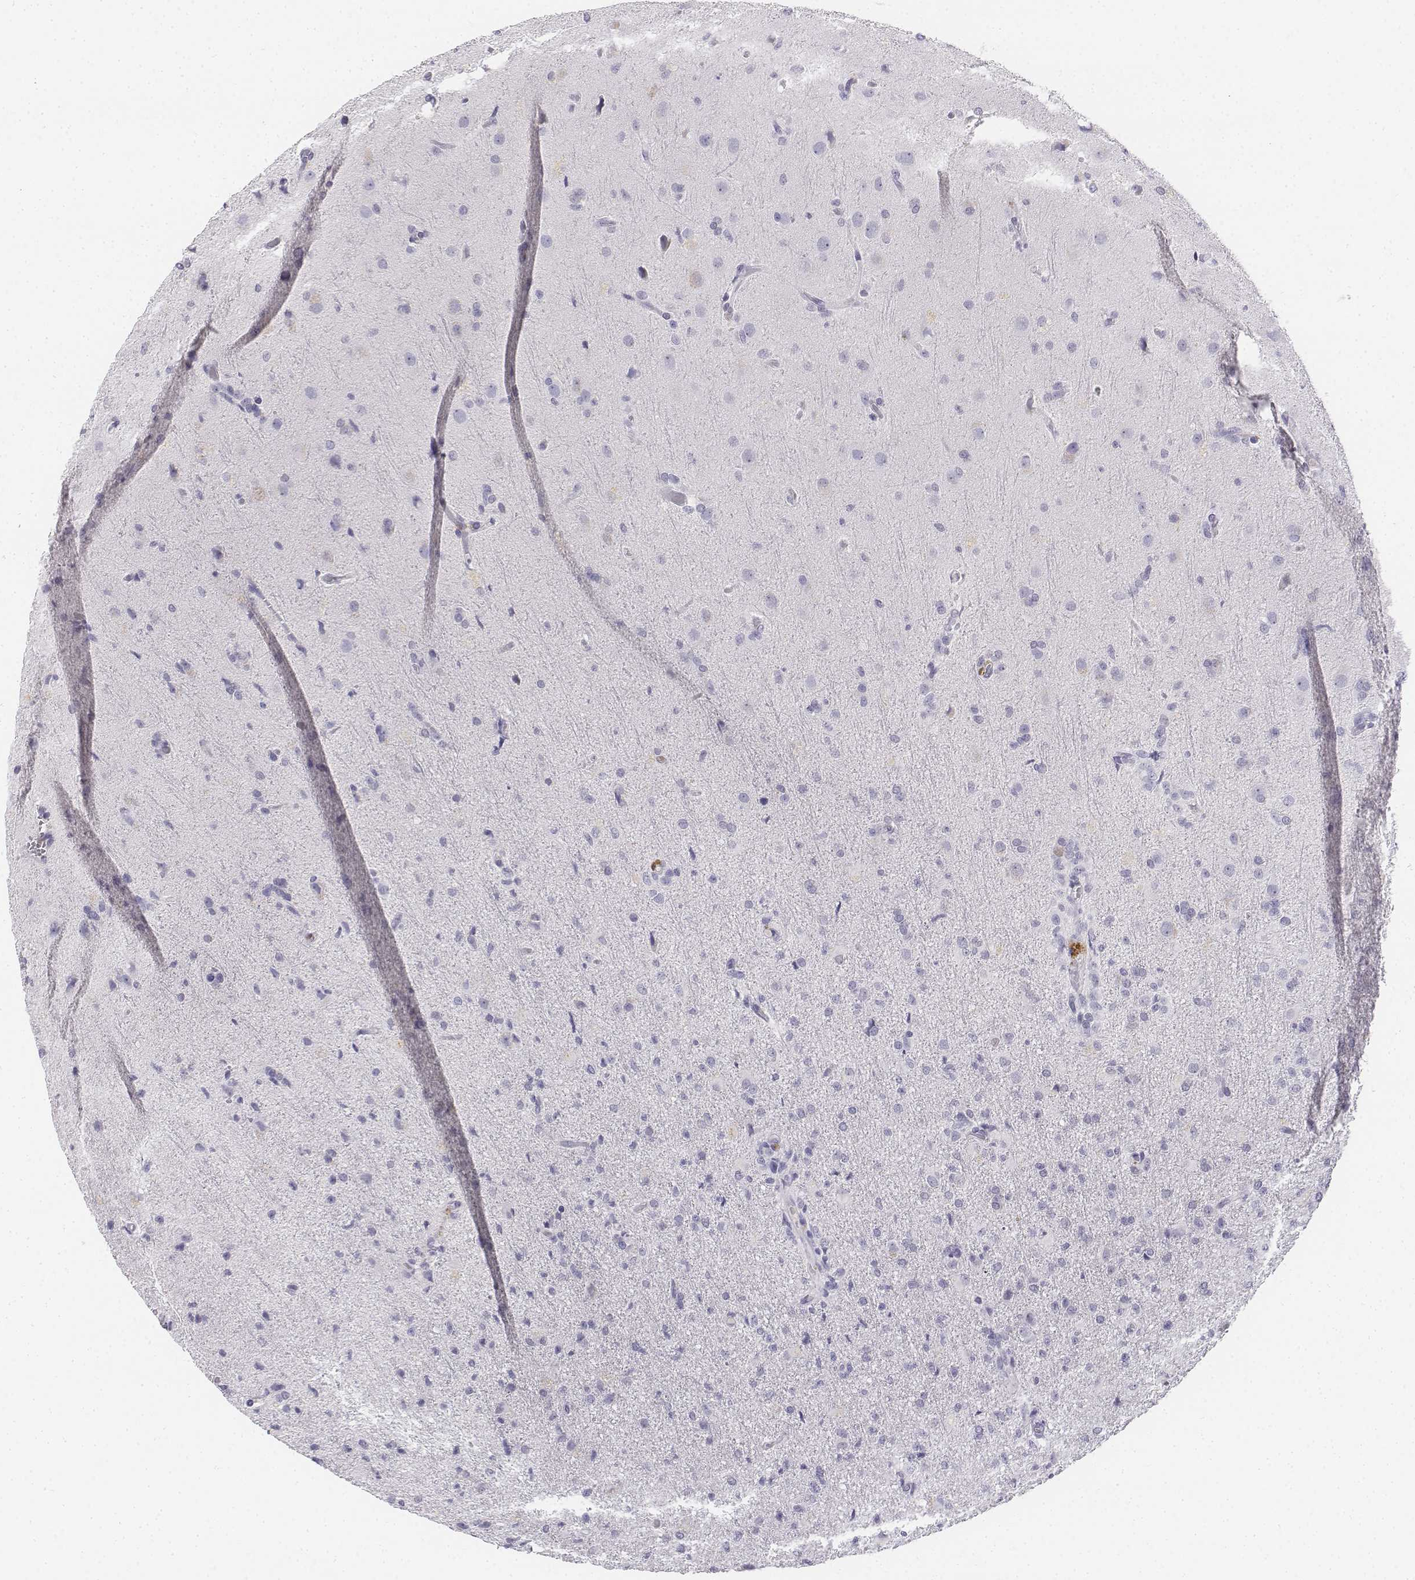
{"staining": {"intensity": "negative", "quantity": "none", "location": "none"}, "tissue": "glioma", "cell_type": "Tumor cells", "image_type": "cancer", "snomed": [{"axis": "morphology", "description": "Glioma, malignant, High grade"}, {"axis": "topography", "description": "Brain"}], "caption": "The image exhibits no significant staining in tumor cells of malignant glioma (high-grade).", "gene": "UCN2", "patient": {"sex": "male", "age": 68}}